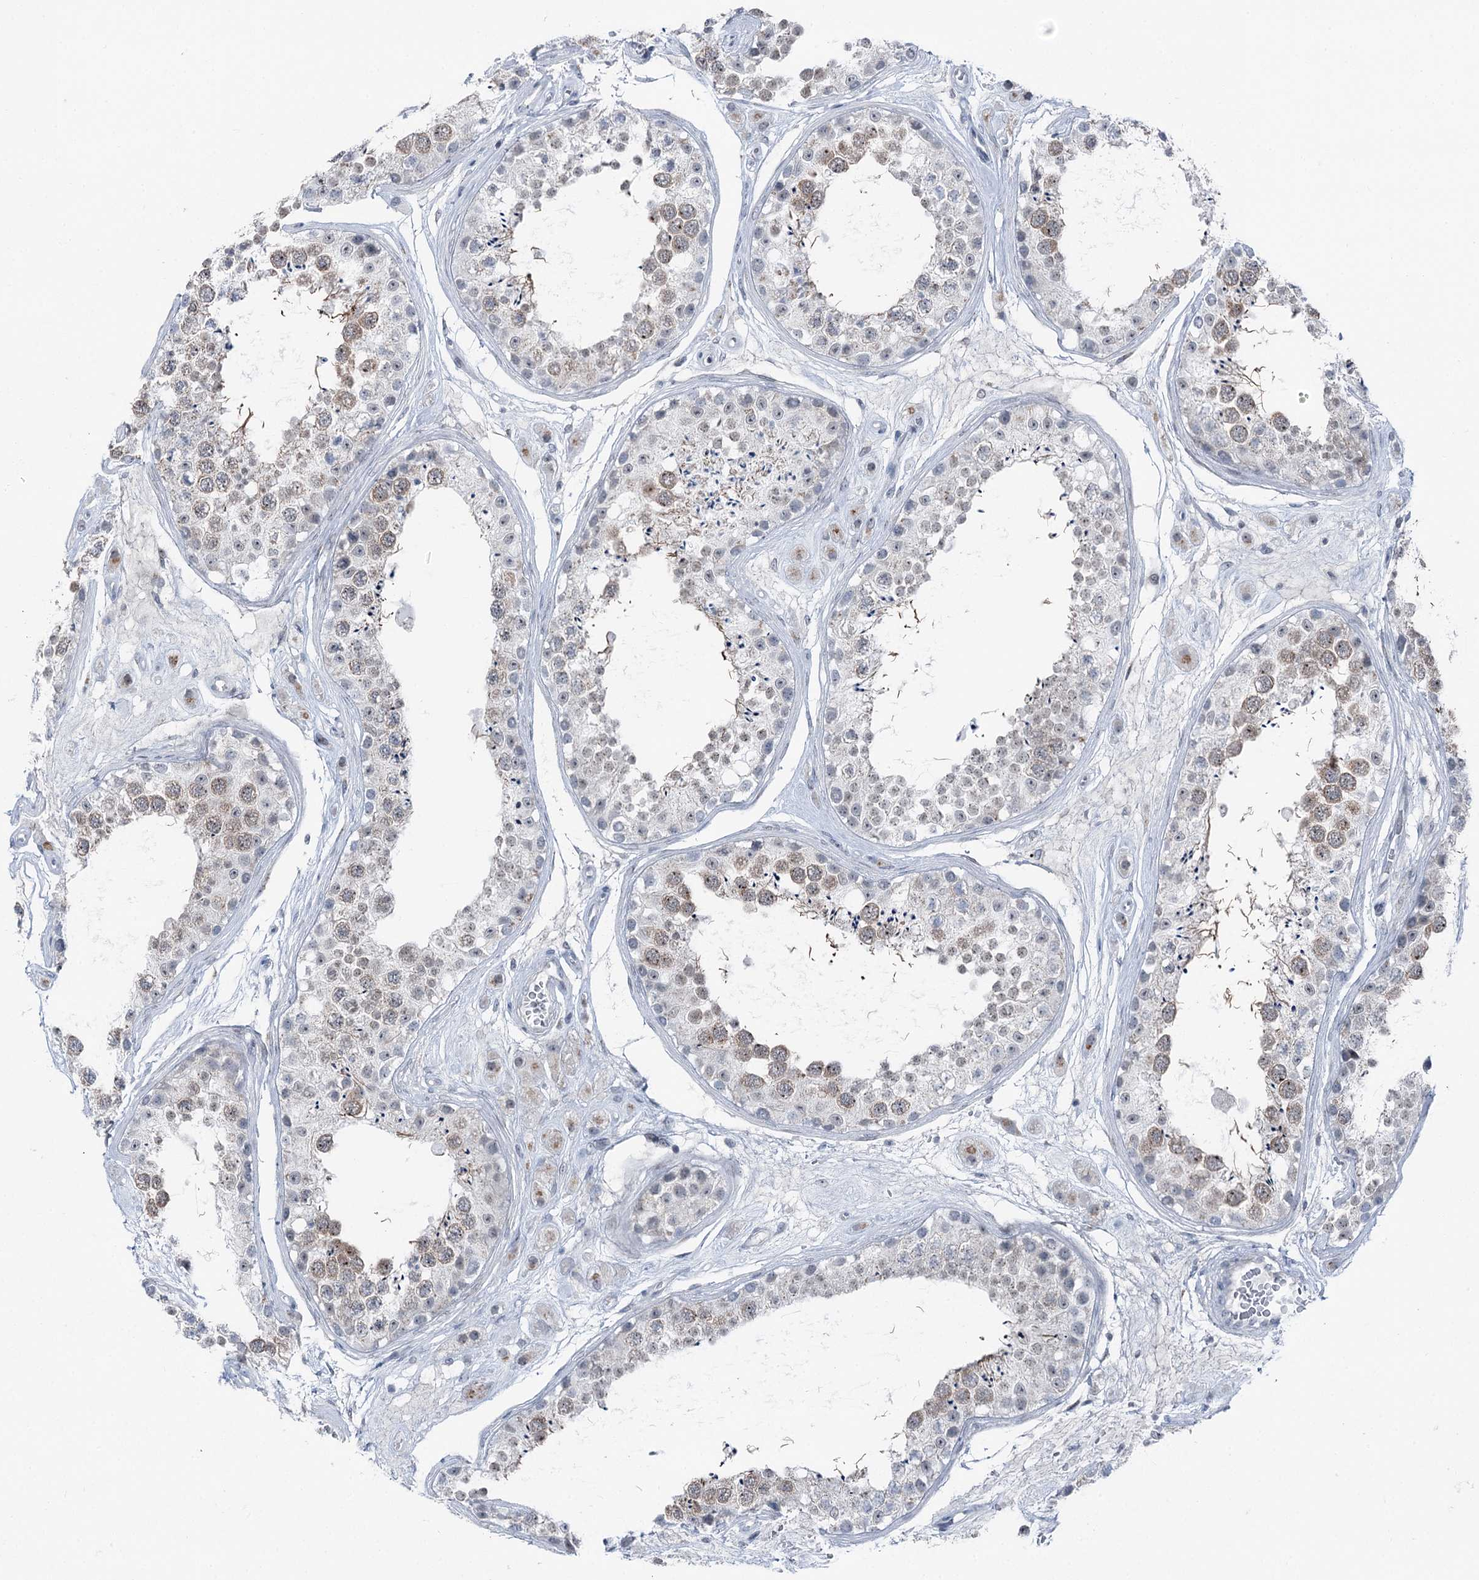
{"staining": {"intensity": "weak", "quantity": "25%-75%", "location": "cytoplasmic/membranous"}, "tissue": "testis", "cell_type": "Cells in seminiferous ducts", "image_type": "normal", "snomed": [{"axis": "morphology", "description": "Normal tissue, NOS"}, {"axis": "topography", "description": "Testis"}], "caption": "Protein staining of normal testis exhibits weak cytoplasmic/membranous positivity in approximately 25%-75% of cells in seminiferous ducts.", "gene": "STEEP1", "patient": {"sex": "male", "age": 25}}